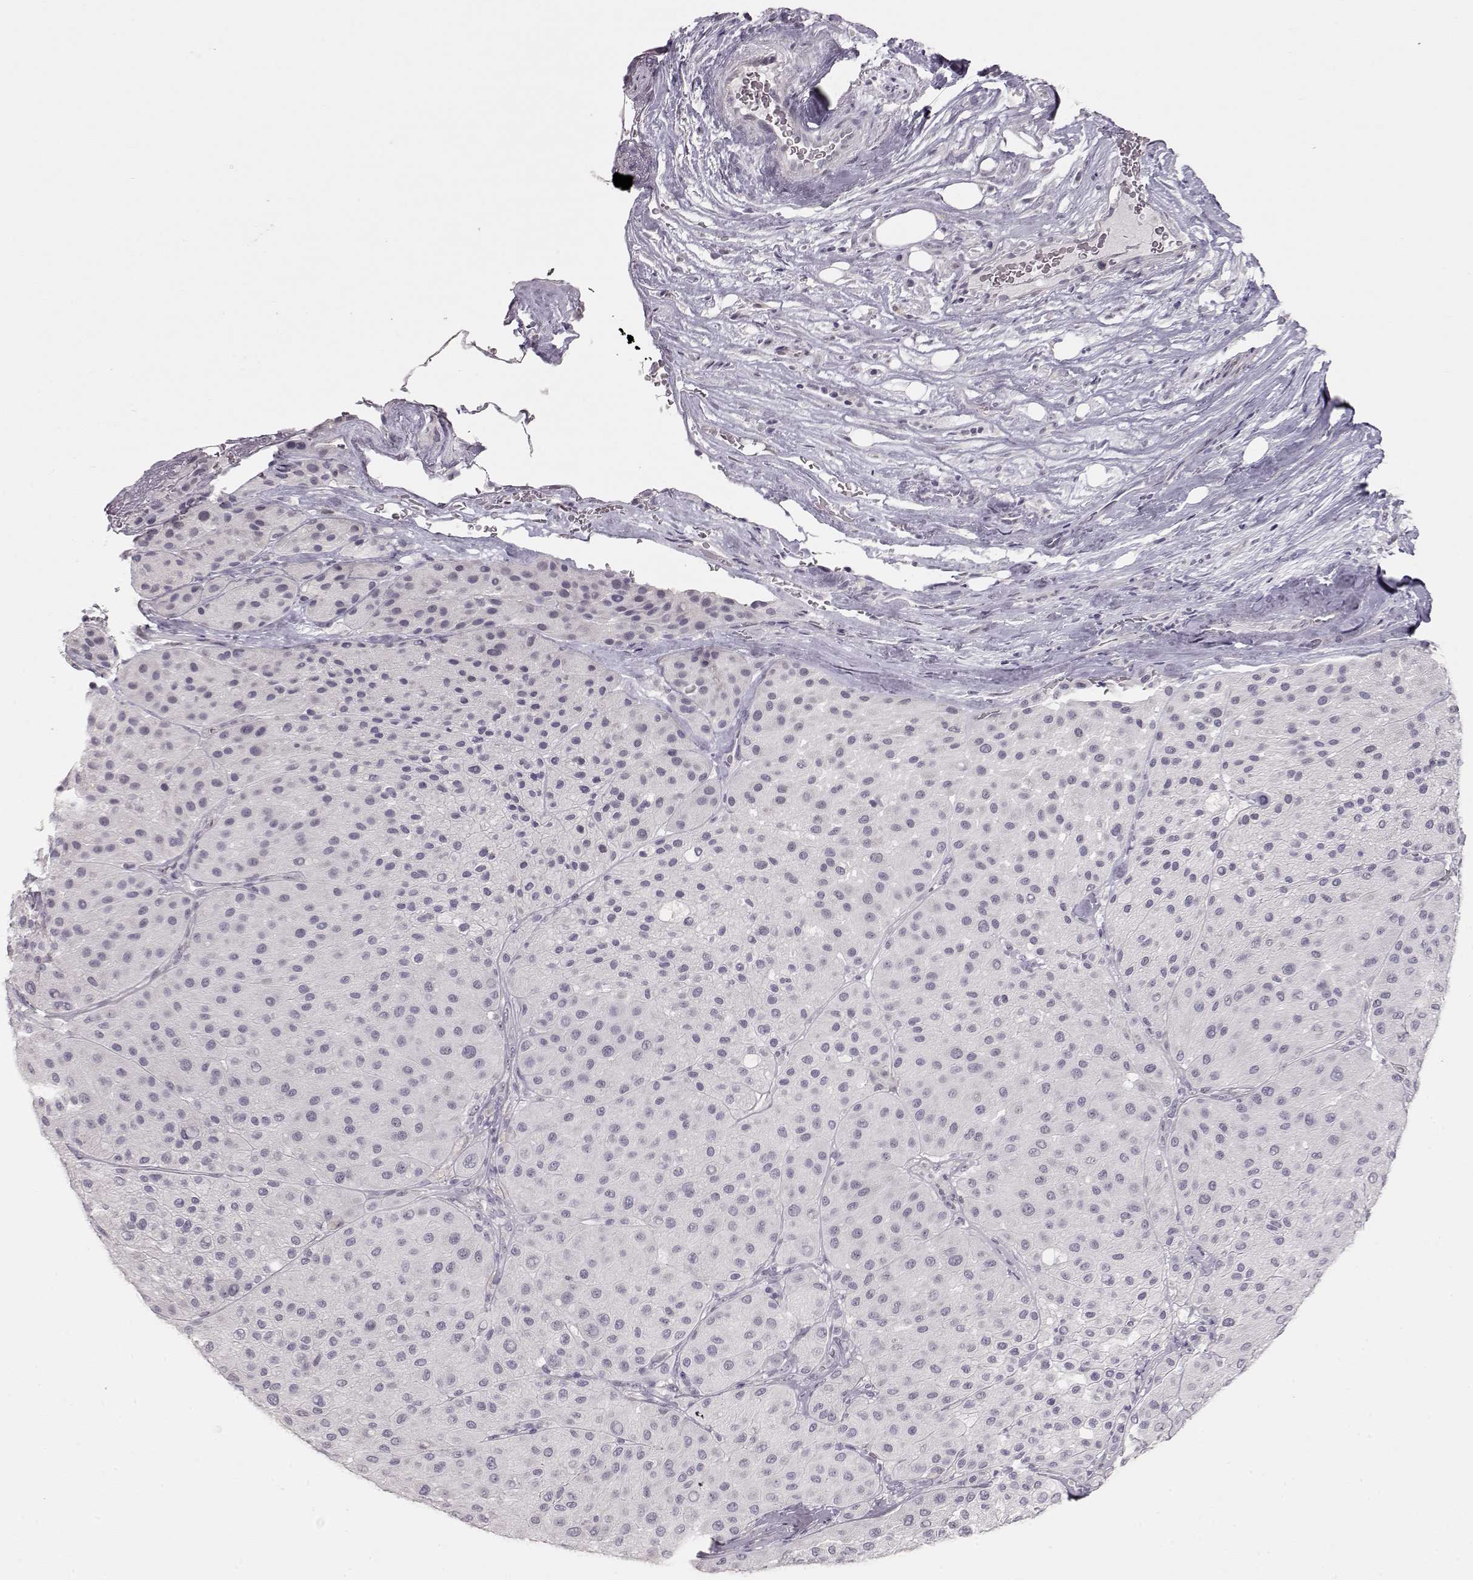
{"staining": {"intensity": "negative", "quantity": "none", "location": "none"}, "tissue": "melanoma", "cell_type": "Tumor cells", "image_type": "cancer", "snomed": [{"axis": "morphology", "description": "Malignant melanoma, Metastatic site"}, {"axis": "topography", "description": "Smooth muscle"}], "caption": "This is an immunohistochemistry (IHC) micrograph of human malignant melanoma (metastatic site). There is no staining in tumor cells.", "gene": "FAM205A", "patient": {"sex": "male", "age": 41}}